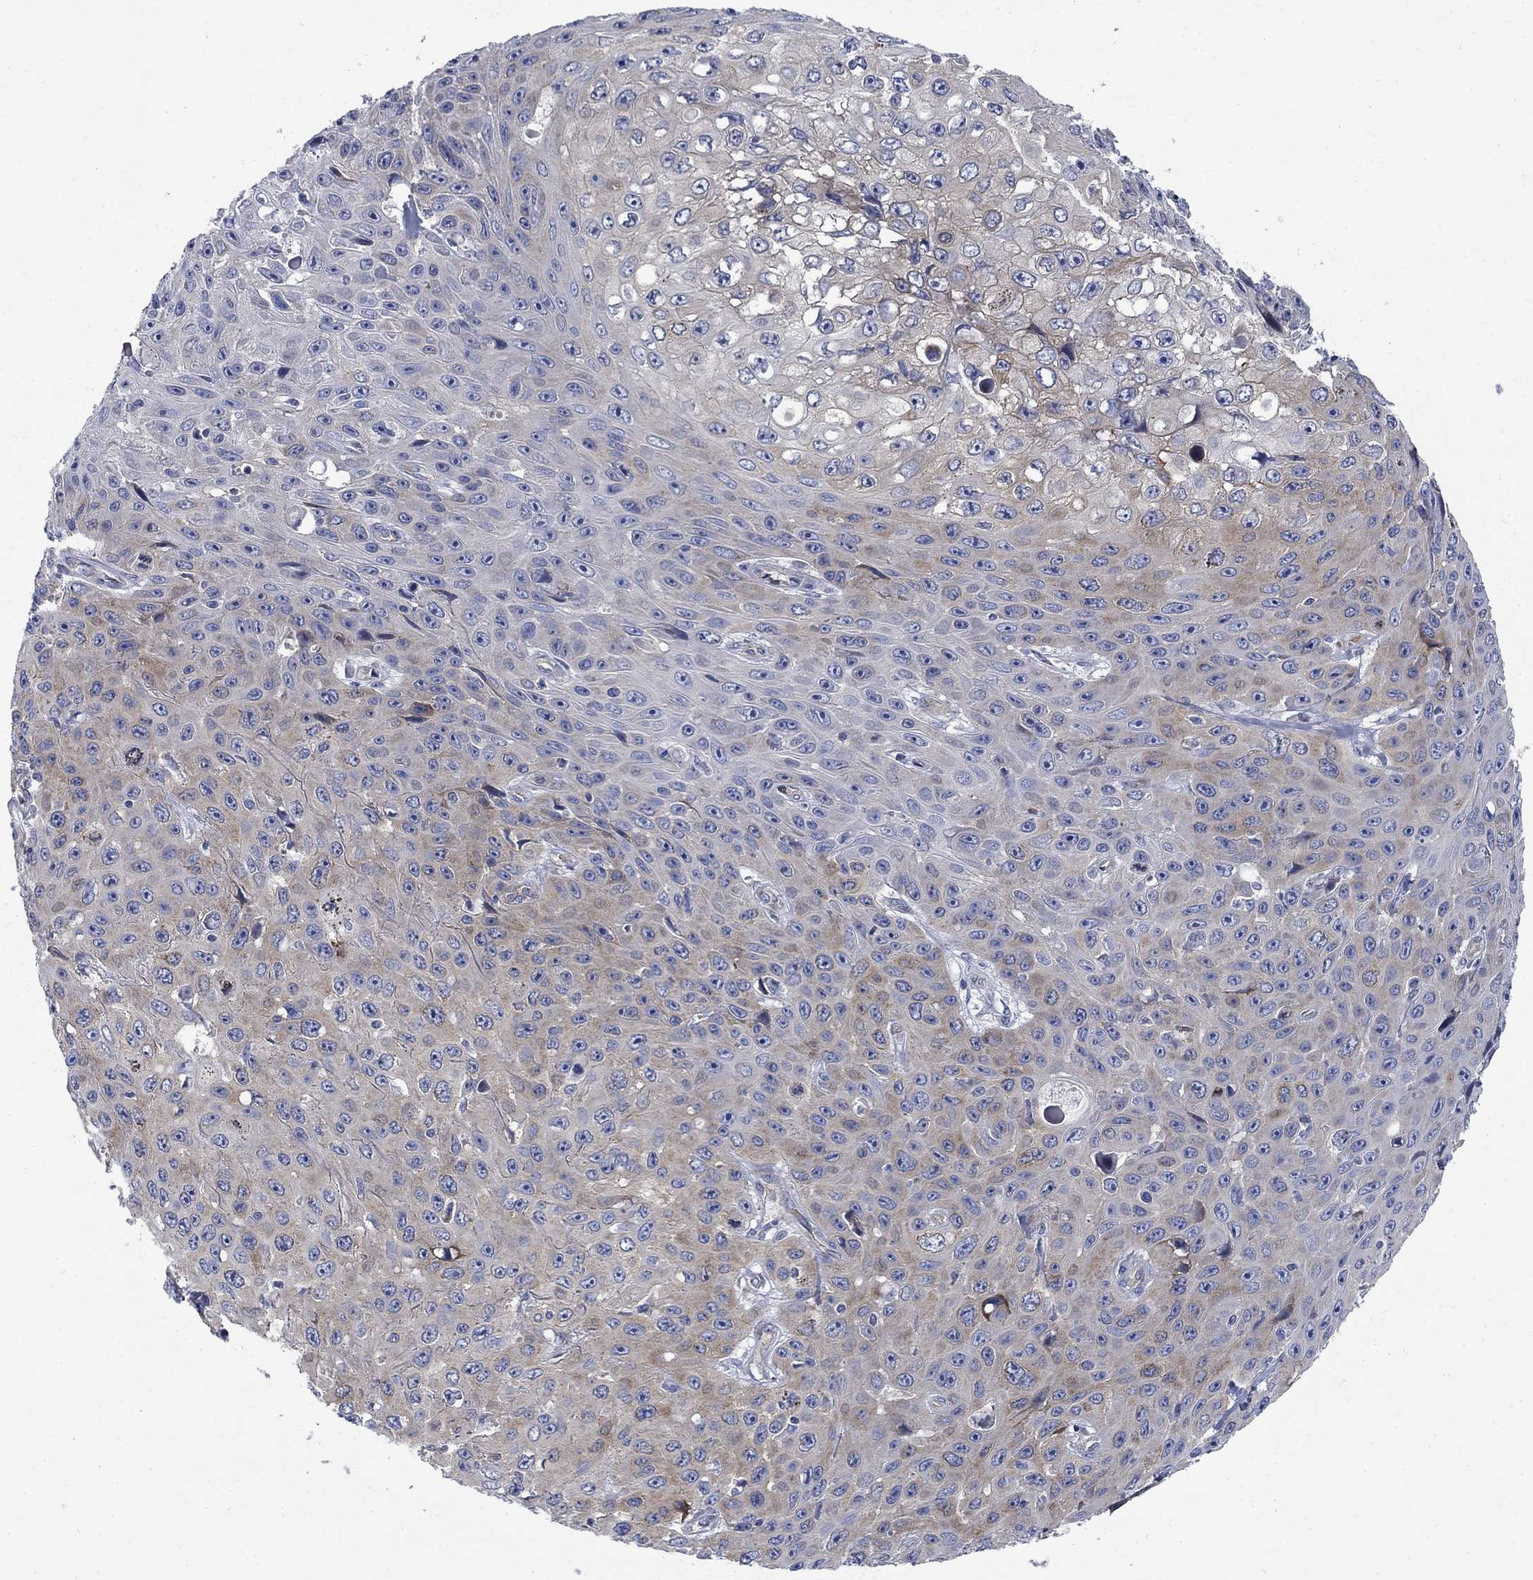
{"staining": {"intensity": "moderate", "quantity": "<25%", "location": "cytoplasmic/membranous"}, "tissue": "skin cancer", "cell_type": "Tumor cells", "image_type": "cancer", "snomed": [{"axis": "morphology", "description": "Squamous cell carcinoma, NOS"}, {"axis": "topography", "description": "Skin"}], "caption": "Skin cancer (squamous cell carcinoma) stained with a brown dye displays moderate cytoplasmic/membranous positive staining in approximately <25% of tumor cells.", "gene": "FXR1", "patient": {"sex": "male", "age": 82}}